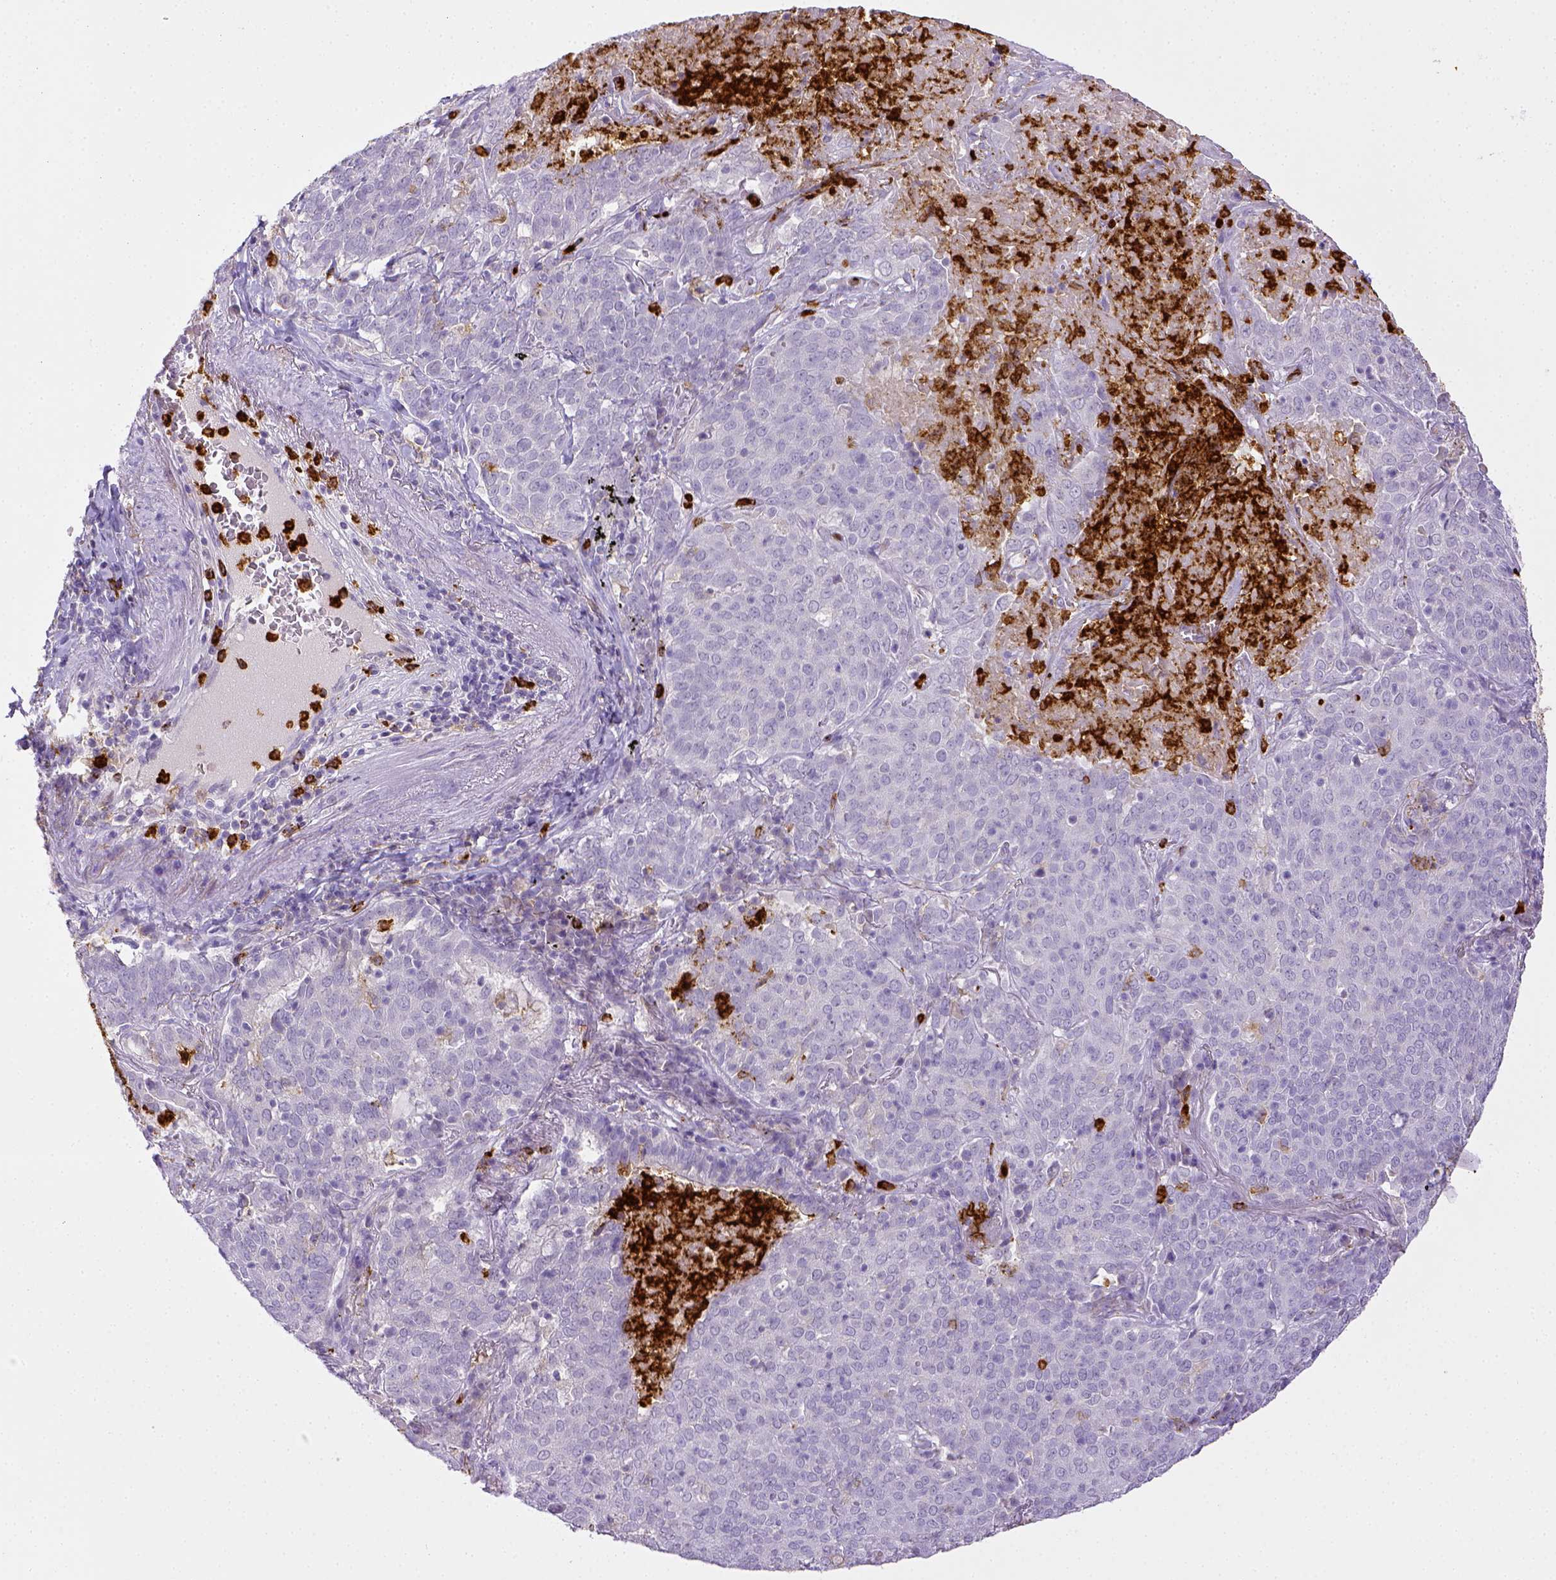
{"staining": {"intensity": "negative", "quantity": "none", "location": "none"}, "tissue": "lung cancer", "cell_type": "Tumor cells", "image_type": "cancer", "snomed": [{"axis": "morphology", "description": "Squamous cell carcinoma, NOS"}, {"axis": "topography", "description": "Lung"}], "caption": "Tumor cells show no significant protein expression in squamous cell carcinoma (lung).", "gene": "ITGAM", "patient": {"sex": "male", "age": 82}}